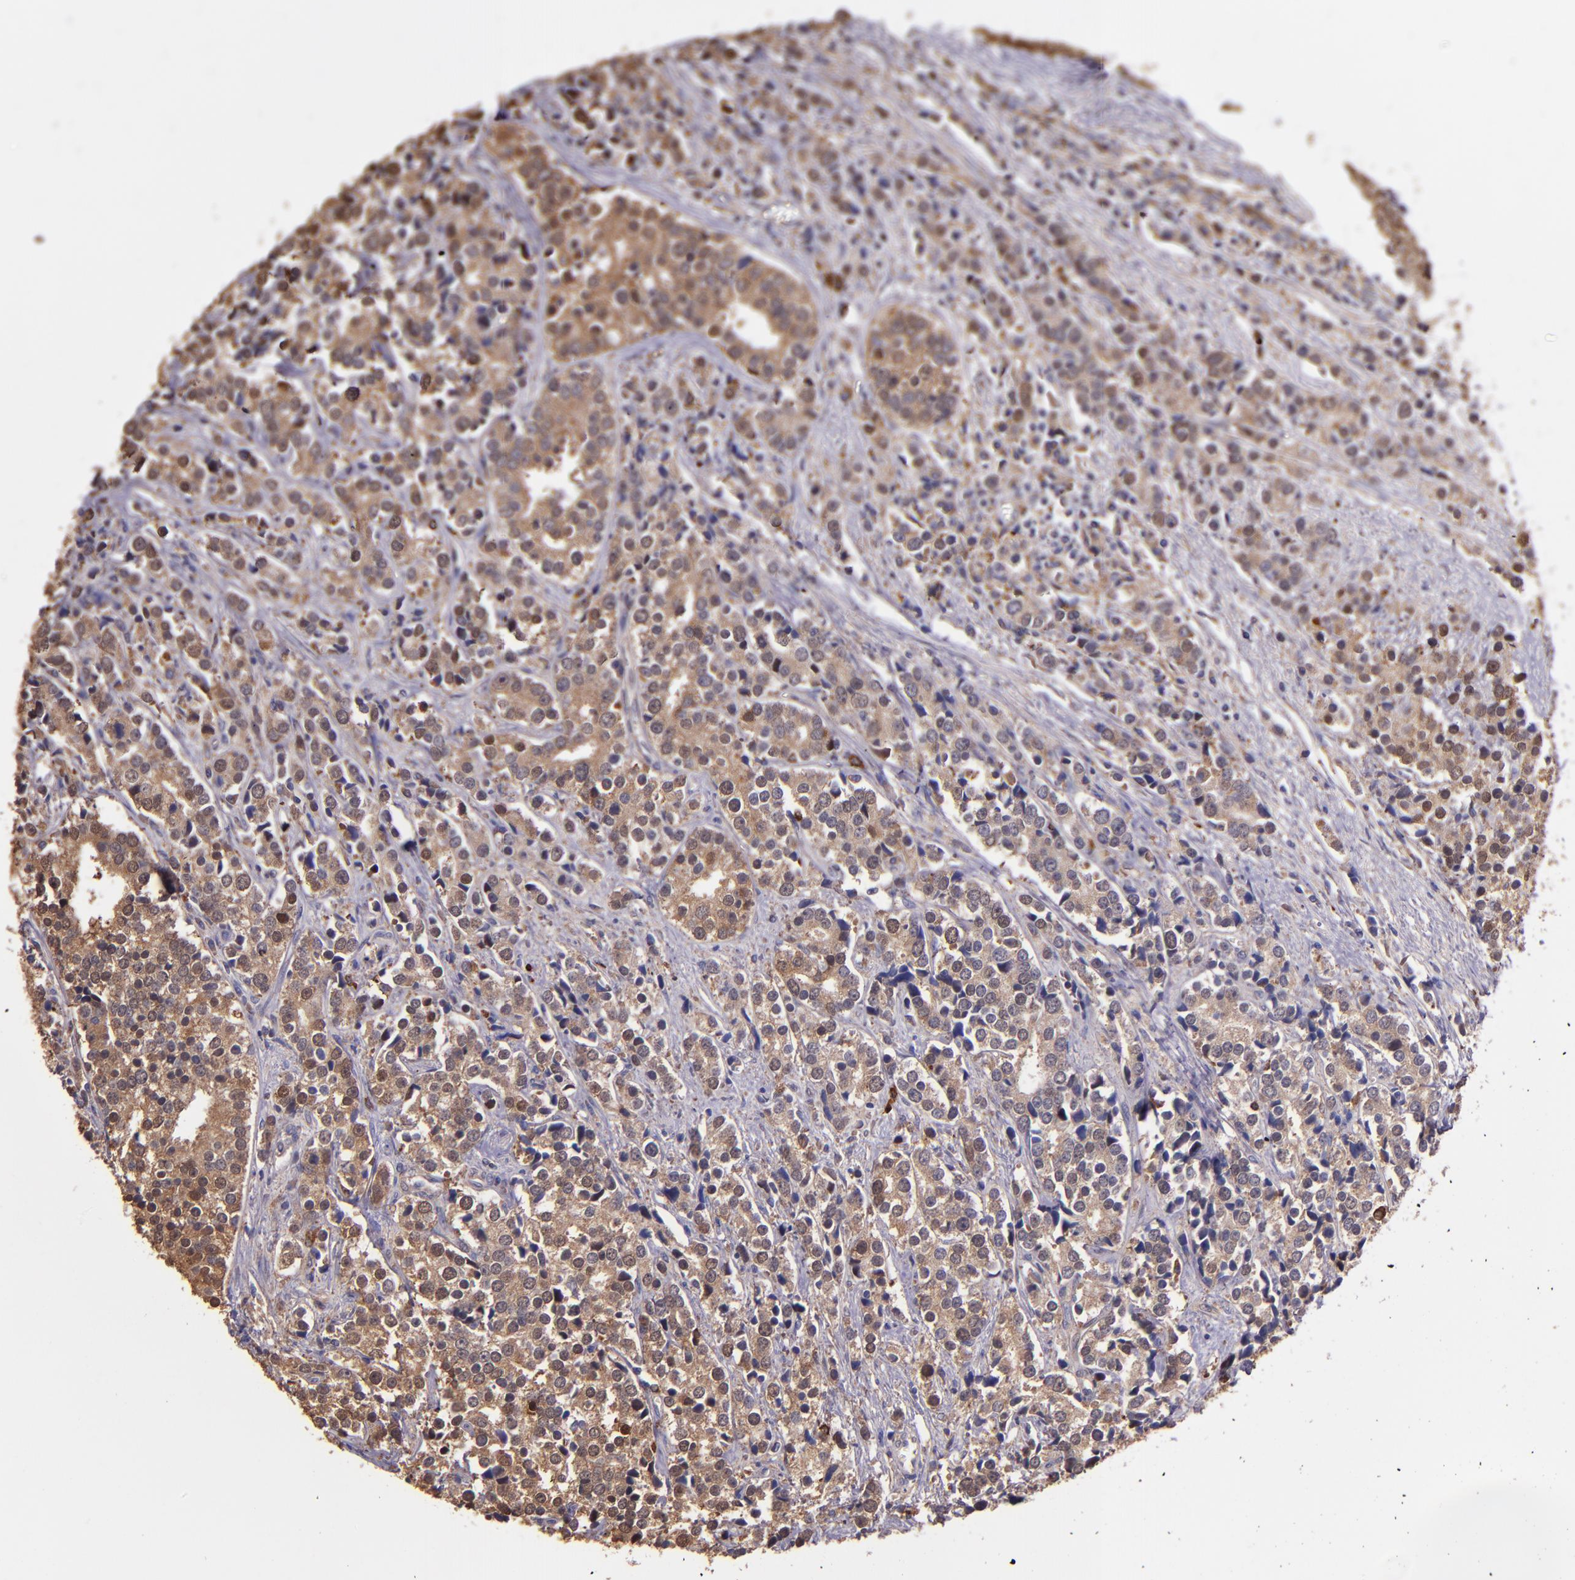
{"staining": {"intensity": "weak", "quantity": ">75%", "location": "cytoplasmic/membranous,nuclear"}, "tissue": "prostate cancer", "cell_type": "Tumor cells", "image_type": "cancer", "snomed": [{"axis": "morphology", "description": "Adenocarcinoma, High grade"}, {"axis": "topography", "description": "Prostate"}], "caption": "Human prostate cancer (high-grade adenocarcinoma) stained with a brown dye reveals weak cytoplasmic/membranous and nuclear positive expression in about >75% of tumor cells.", "gene": "WASHC1", "patient": {"sex": "male", "age": 71}}